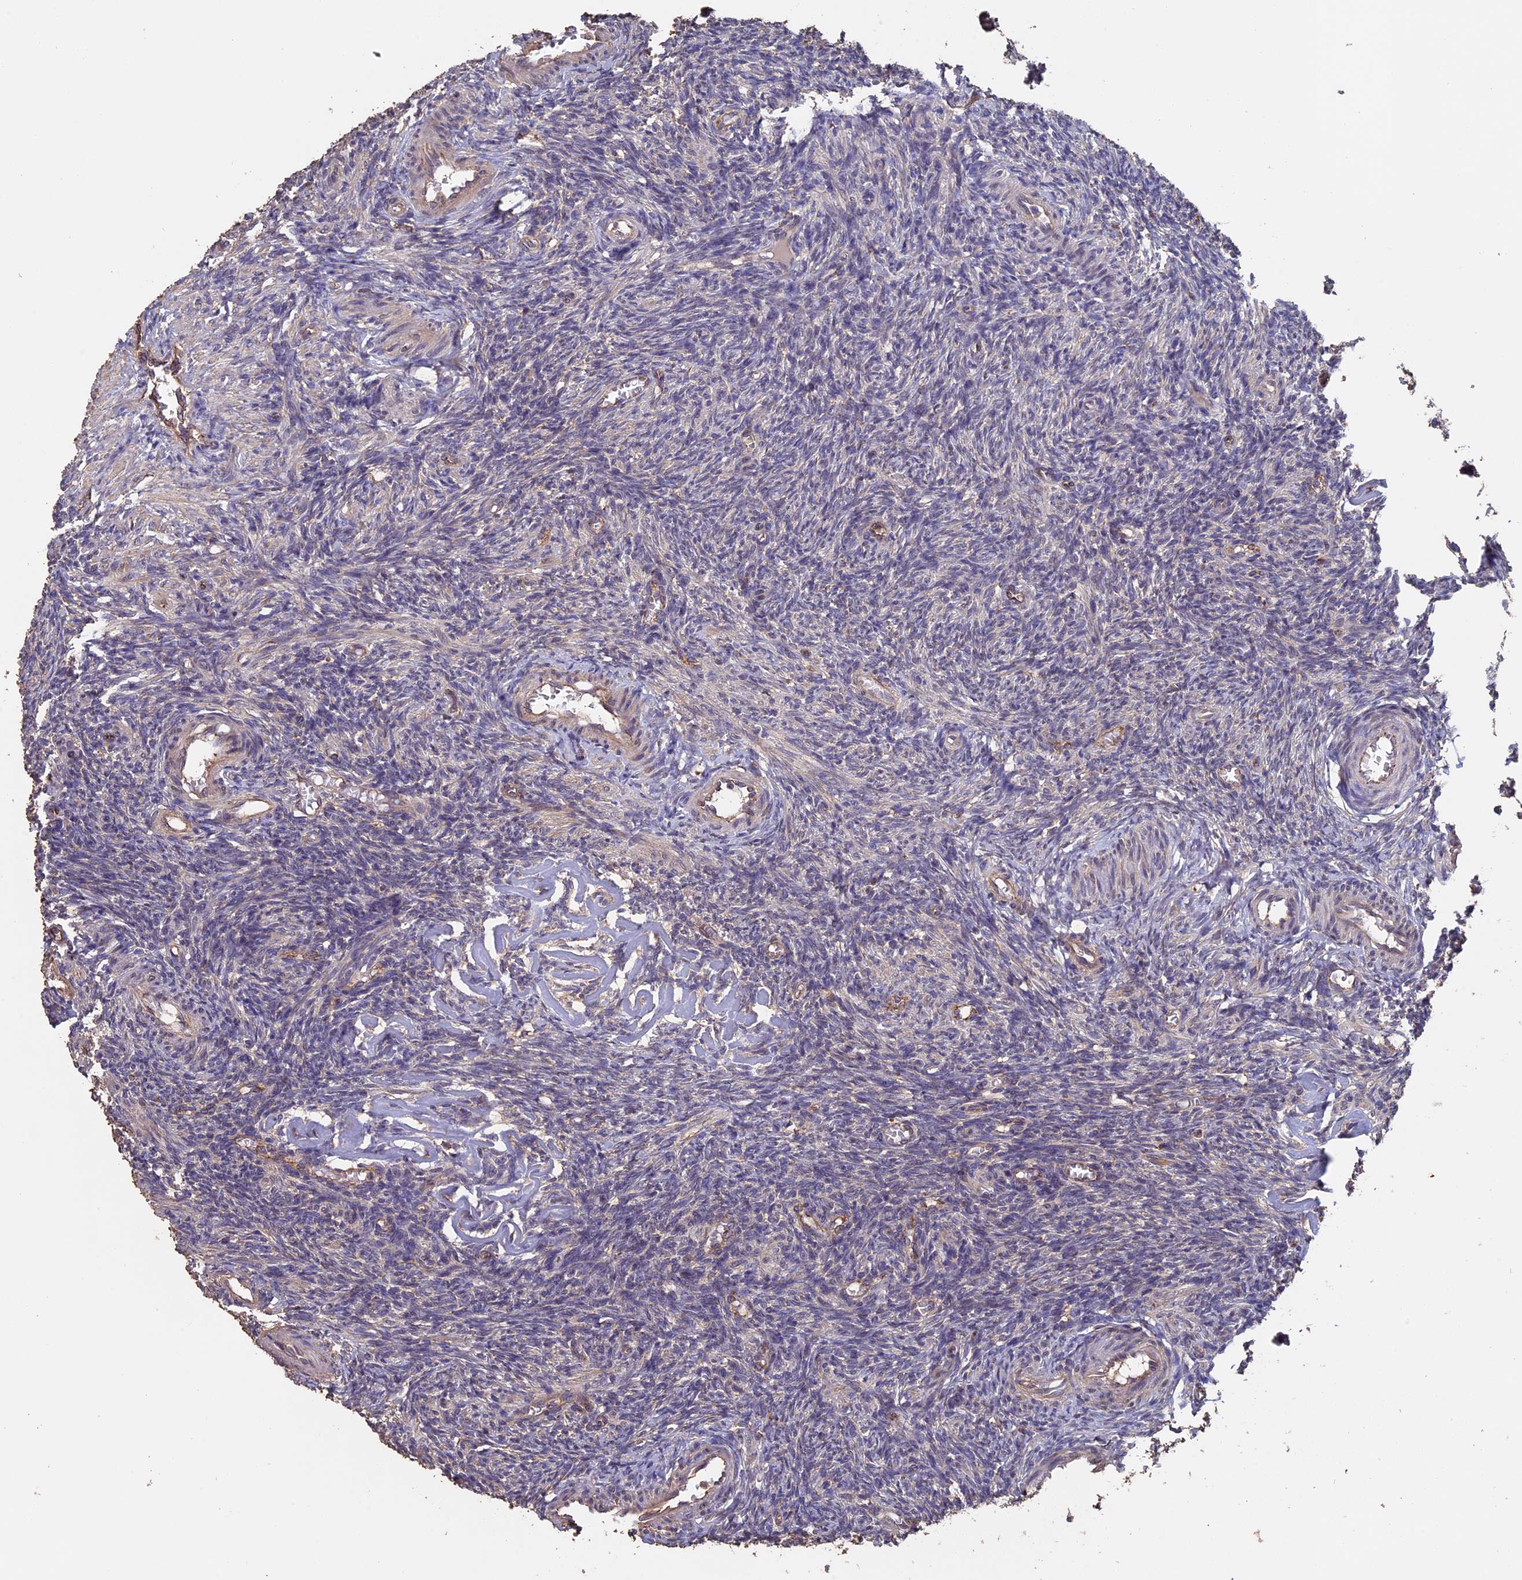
{"staining": {"intensity": "negative", "quantity": "none", "location": "none"}, "tissue": "ovary", "cell_type": "Ovarian stroma cells", "image_type": "normal", "snomed": [{"axis": "morphology", "description": "Normal tissue, NOS"}, {"axis": "topography", "description": "Ovary"}], "caption": "There is no significant staining in ovarian stroma cells of ovary. (Stains: DAB IHC with hematoxylin counter stain, Microscopy: brightfield microscopy at high magnification).", "gene": "PIGQ", "patient": {"sex": "female", "age": 27}}